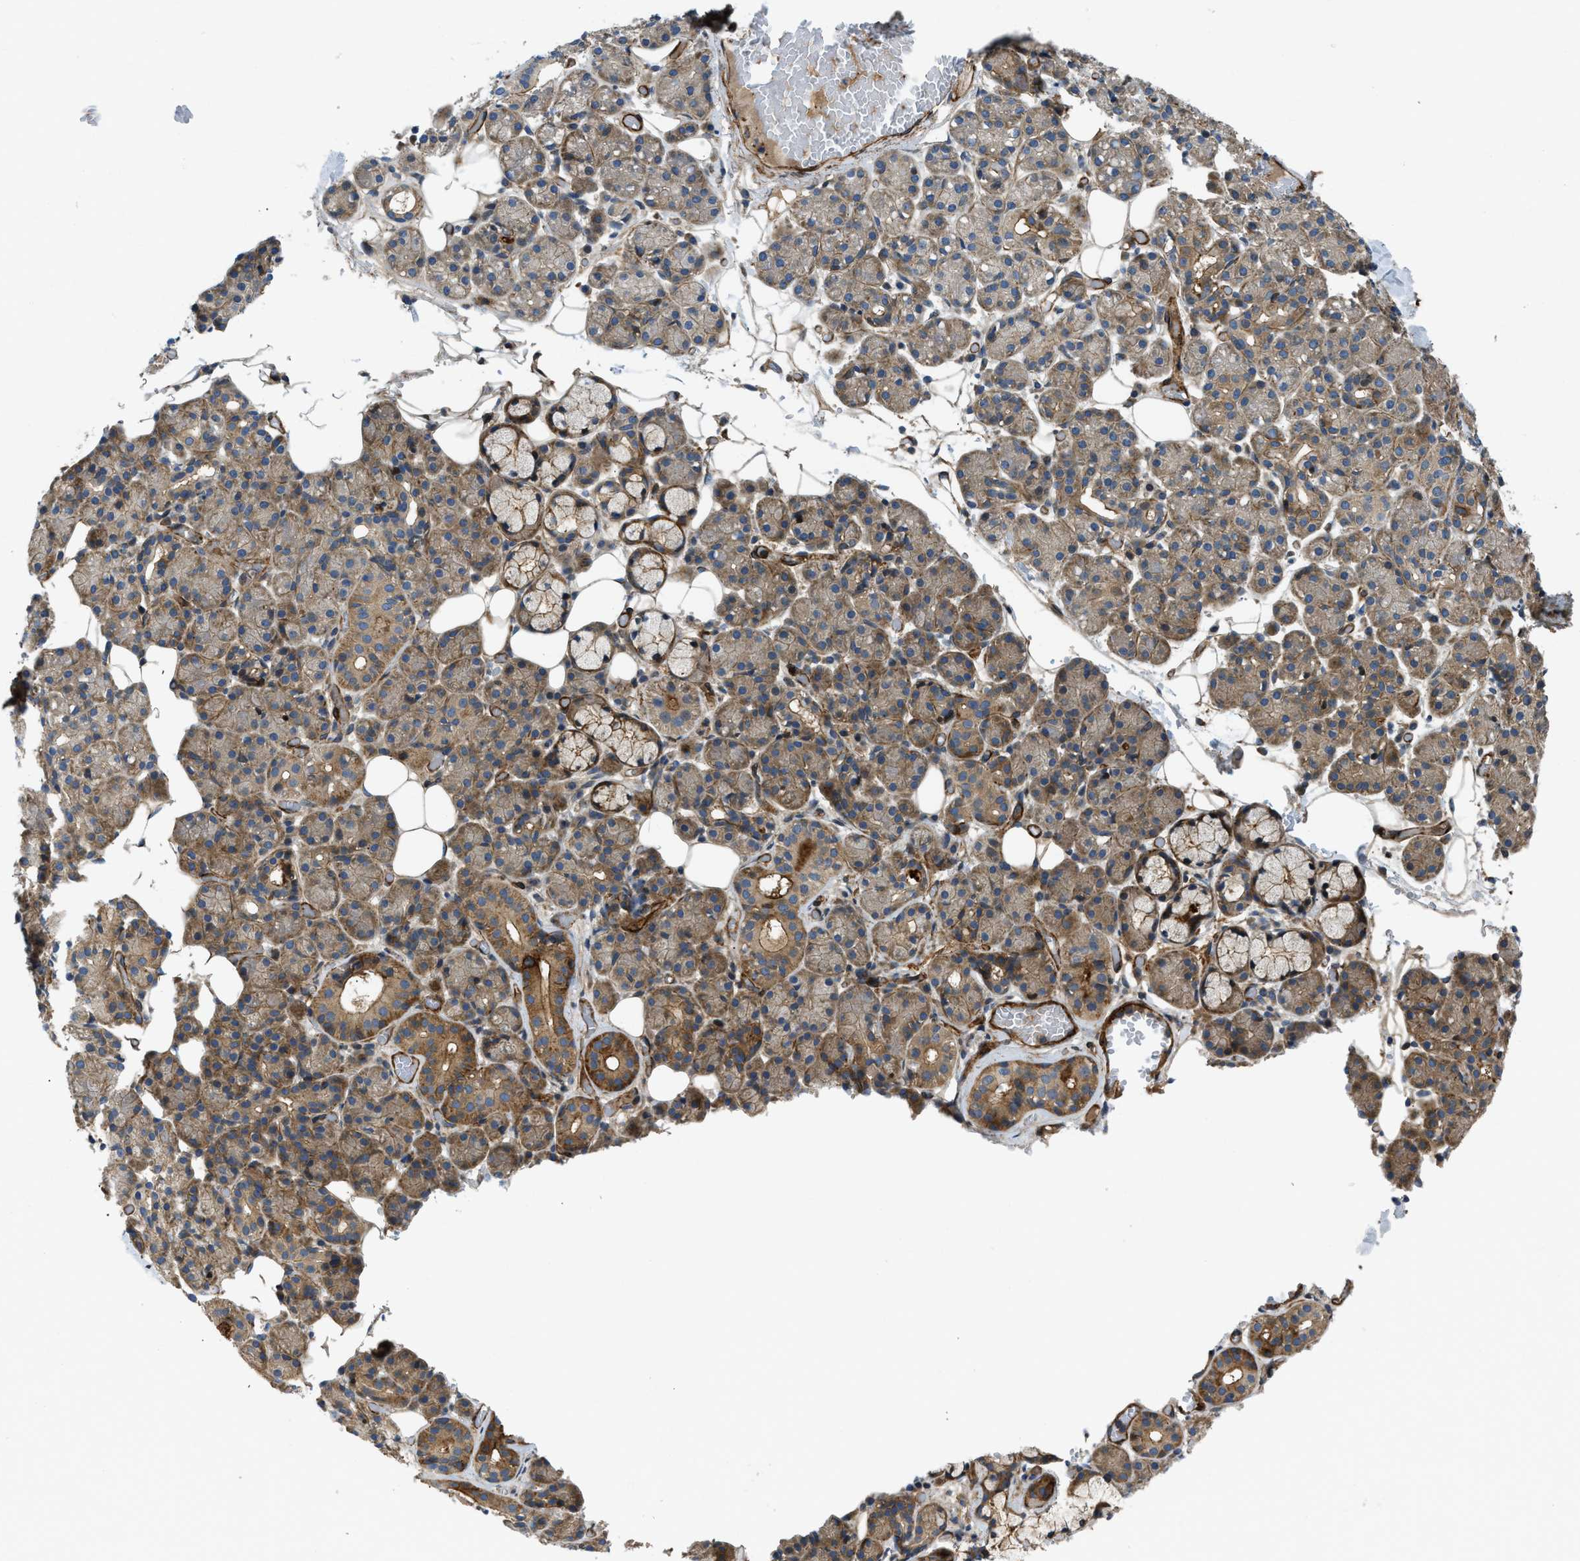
{"staining": {"intensity": "moderate", "quantity": "25%-75%", "location": "cytoplasmic/membranous"}, "tissue": "salivary gland", "cell_type": "Glandular cells", "image_type": "normal", "snomed": [{"axis": "morphology", "description": "Normal tissue, NOS"}, {"axis": "topography", "description": "Salivary gland"}], "caption": "Benign salivary gland reveals moderate cytoplasmic/membranous staining in about 25%-75% of glandular cells, visualized by immunohistochemistry.", "gene": "NYNRIN", "patient": {"sex": "male", "age": 63}}